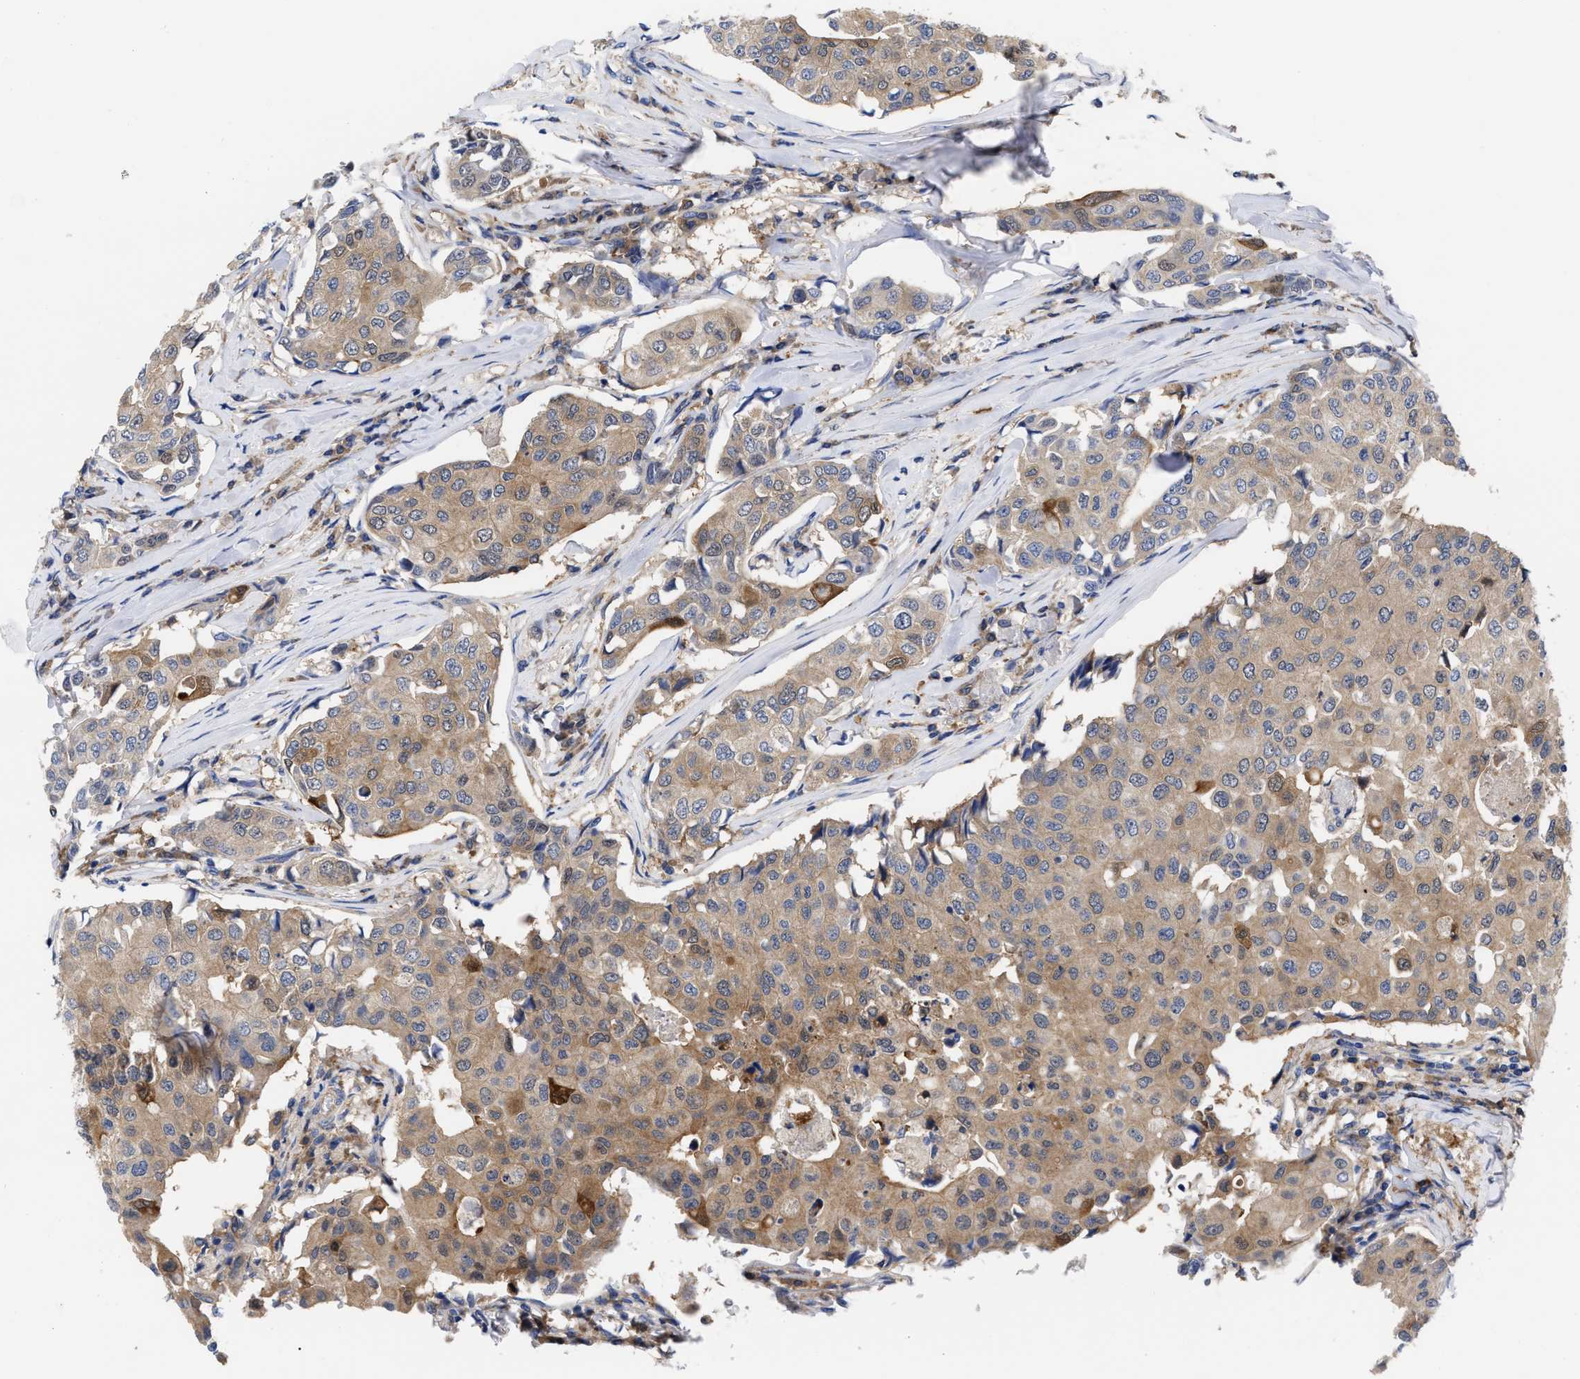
{"staining": {"intensity": "moderate", "quantity": ">75%", "location": "cytoplasmic/membranous"}, "tissue": "breast cancer", "cell_type": "Tumor cells", "image_type": "cancer", "snomed": [{"axis": "morphology", "description": "Duct carcinoma"}, {"axis": "topography", "description": "Breast"}], "caption": "Breast cancer (invasive ductal carcinoma) was stained to show a protein in brown. There is medium levels of moderate cytoplasmic/membranous expression in about >75% of tumor cells. The staining was performed using DAB (3,3'-diaminobenzidine) to visualize the protein expression in brown, while the nuclei were stained in blue with hematoxylin (Magnification: 20x).", "gene": "RBKS", "patient": {"sex": "female", "age": 80}}